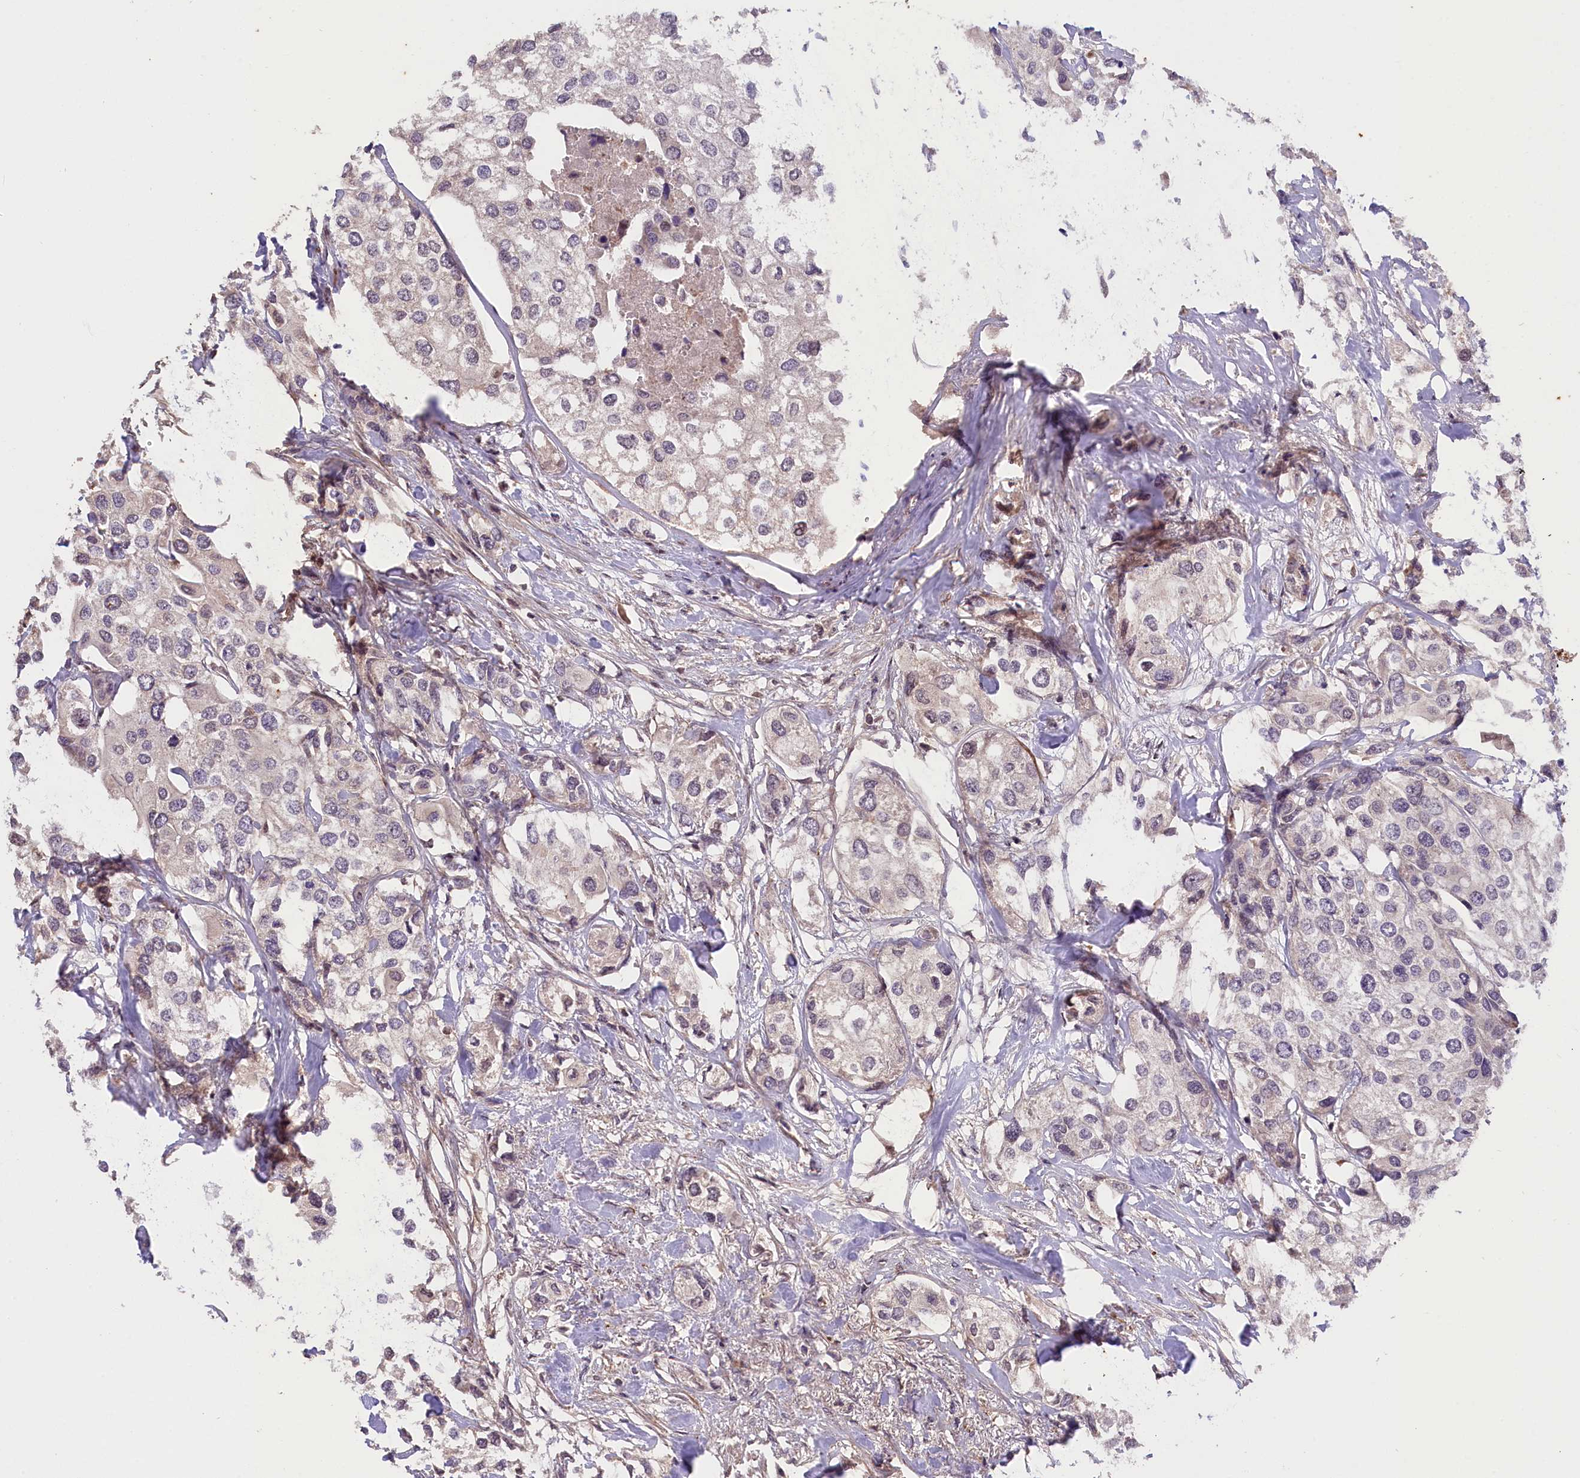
{"staining": {"intensity": "negative", "quantity": "none", "location": "none"}, "tissue": "urothelial cancer", "cell_type": "Tumor cells", "image_type": "cancer", "snomed": [{"axis": "morphology", "description": "Urothelial carcinoma, High grade"}, {"axis": "topography", "description": "Urinary bladder"}], "caption": "The immunohistochemistry histopathology image has no significant staining in tumor cells of urothelial carcinoma (high-grade) tissue.", "gene": "ZNF480", "patient": {"sex": "male", "age": 64}}